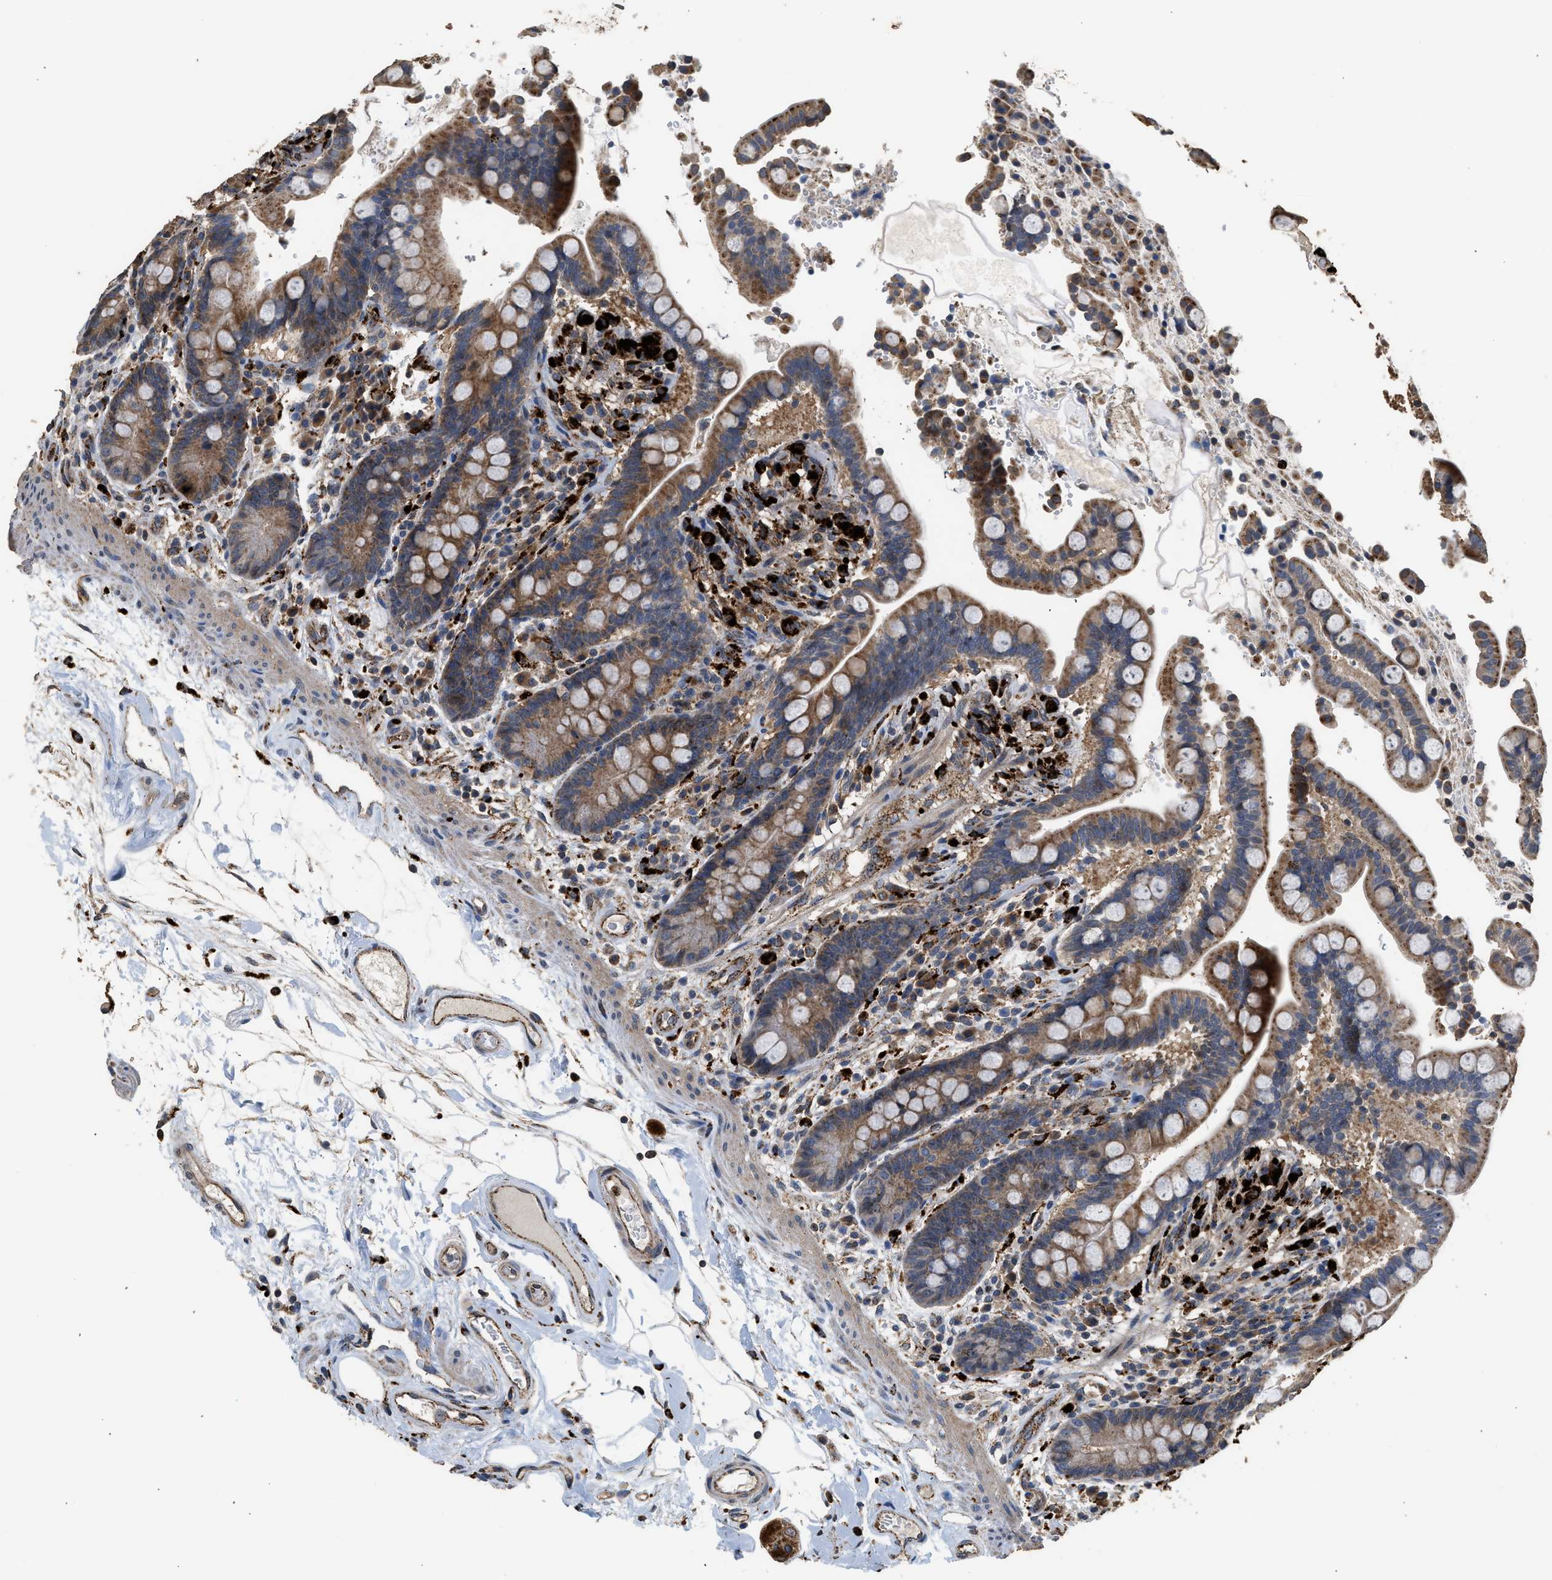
{"staining": {"intensity": "moderate", "quantity": ">75%", "location": "cytoplasmic/membranous"}, "tissue": "colon", "cell_type": "Endothelial cells", "image_type": "normal", "snomed": [{"axis": "morphology", "description": "Normal tissue, NOS"}, {"axis": "topography", "description": "Colon"}], "caption": "Immunohistochemistry (DAB (3,3'-diaminobenzidine)) staining of unremarkable colon displays moderate cytoplasmic/membranous protein staining in approximately >75% of endothelial cells.", "gene": "CTSV", "patient": {"sex": "male", "age": 73}}